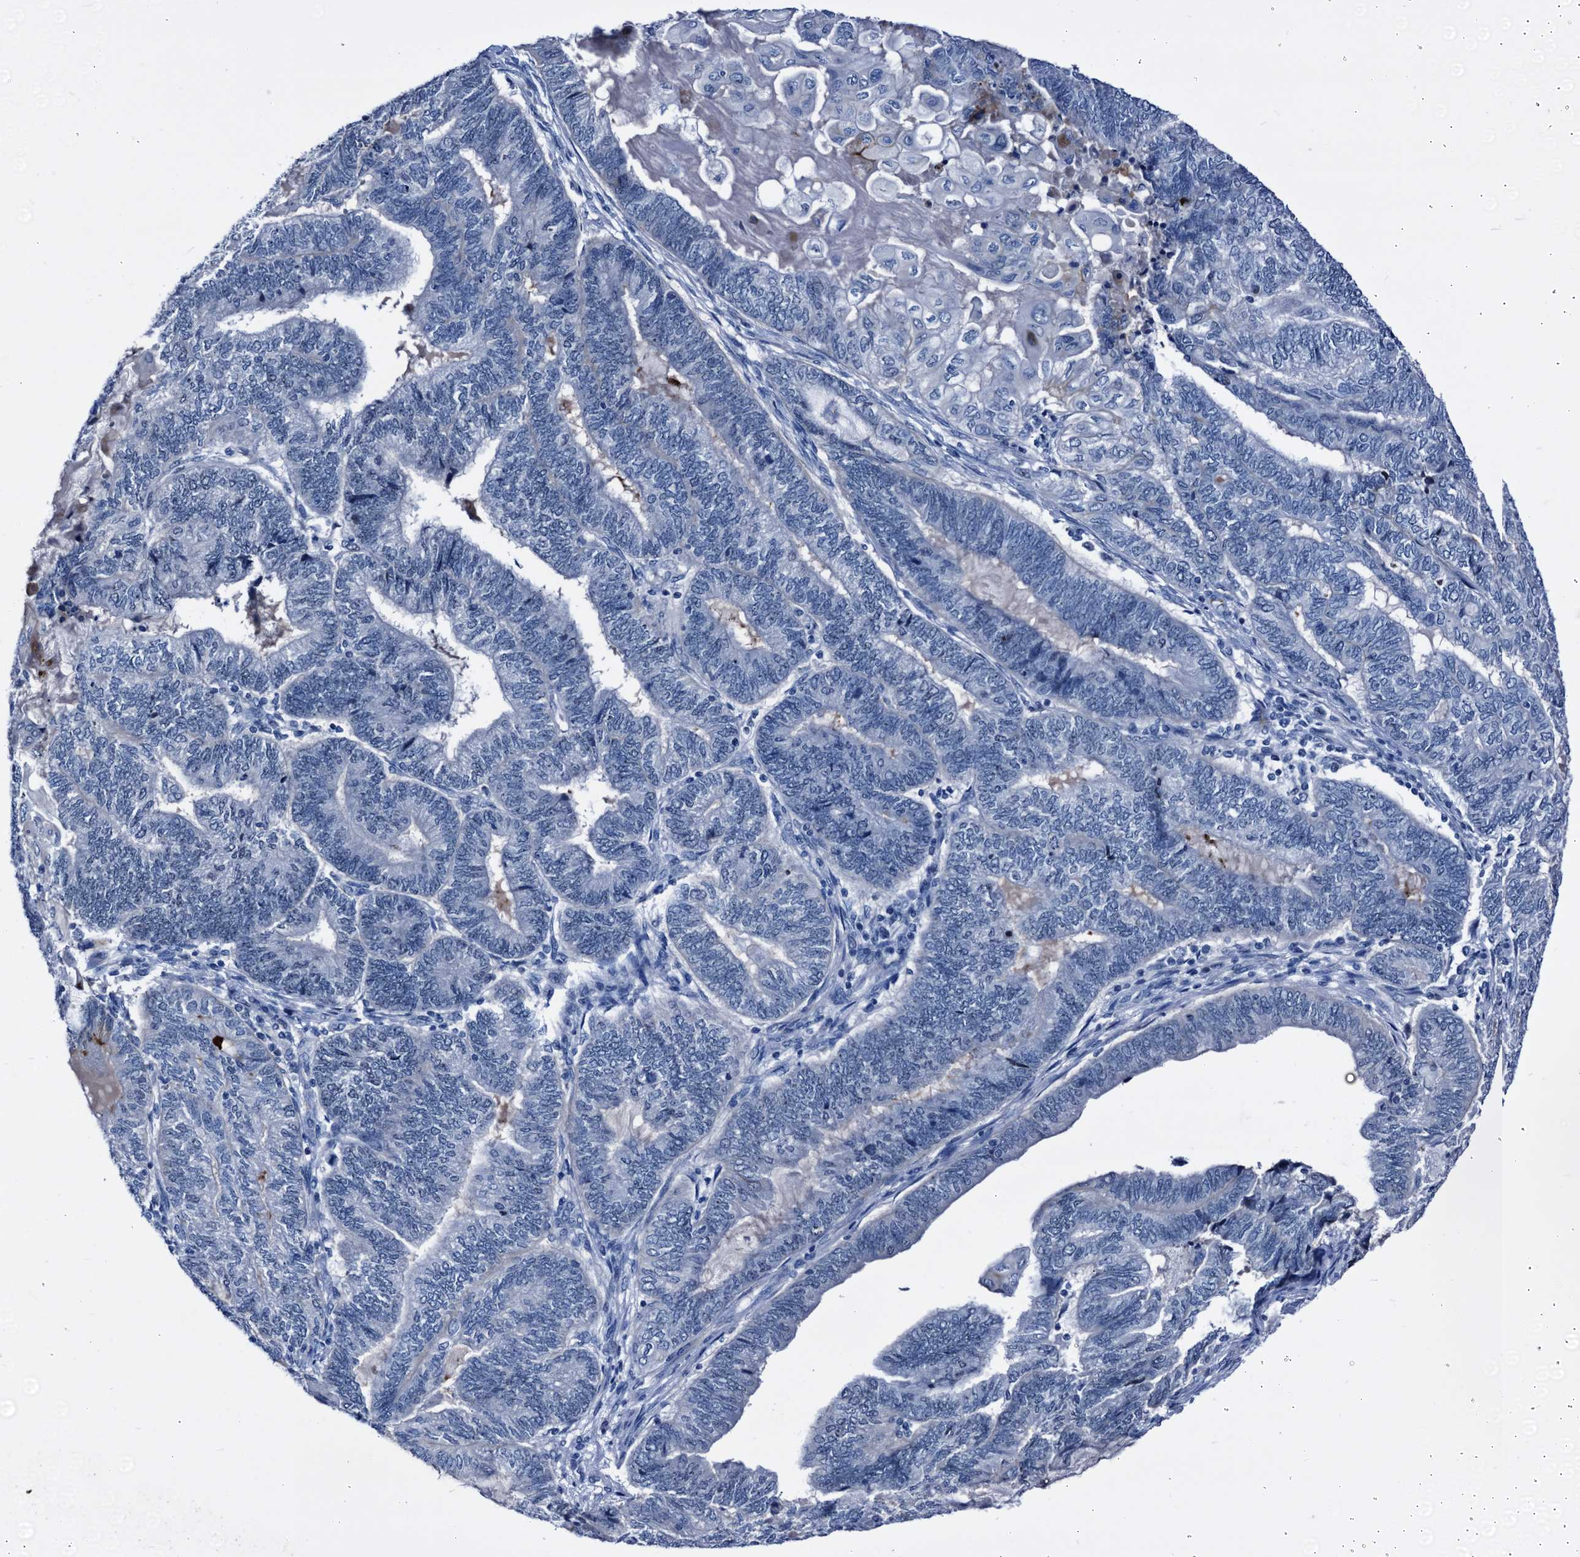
{"staining": {"intensity": "negative", "quantity": "none", "location": "none"}, "tissue": "endometrial cancer", "cell_type": "Tumor cells", "image_type": "cancer", "snomed": [{"axis": "morphology", "description": "Adenocarcinoma, NOS"}, {"axis": "topography", "description": "Uterus"}, {"axis": "topography", "description": "Endometrium"}], "caption": "This is an immunohistochemistry histopathology image of human adenocarcinoma (endometrial). There is no positivity in tumor cells.", "gene": "EMG1", "patient": {"sex": "female", "age": 70}}